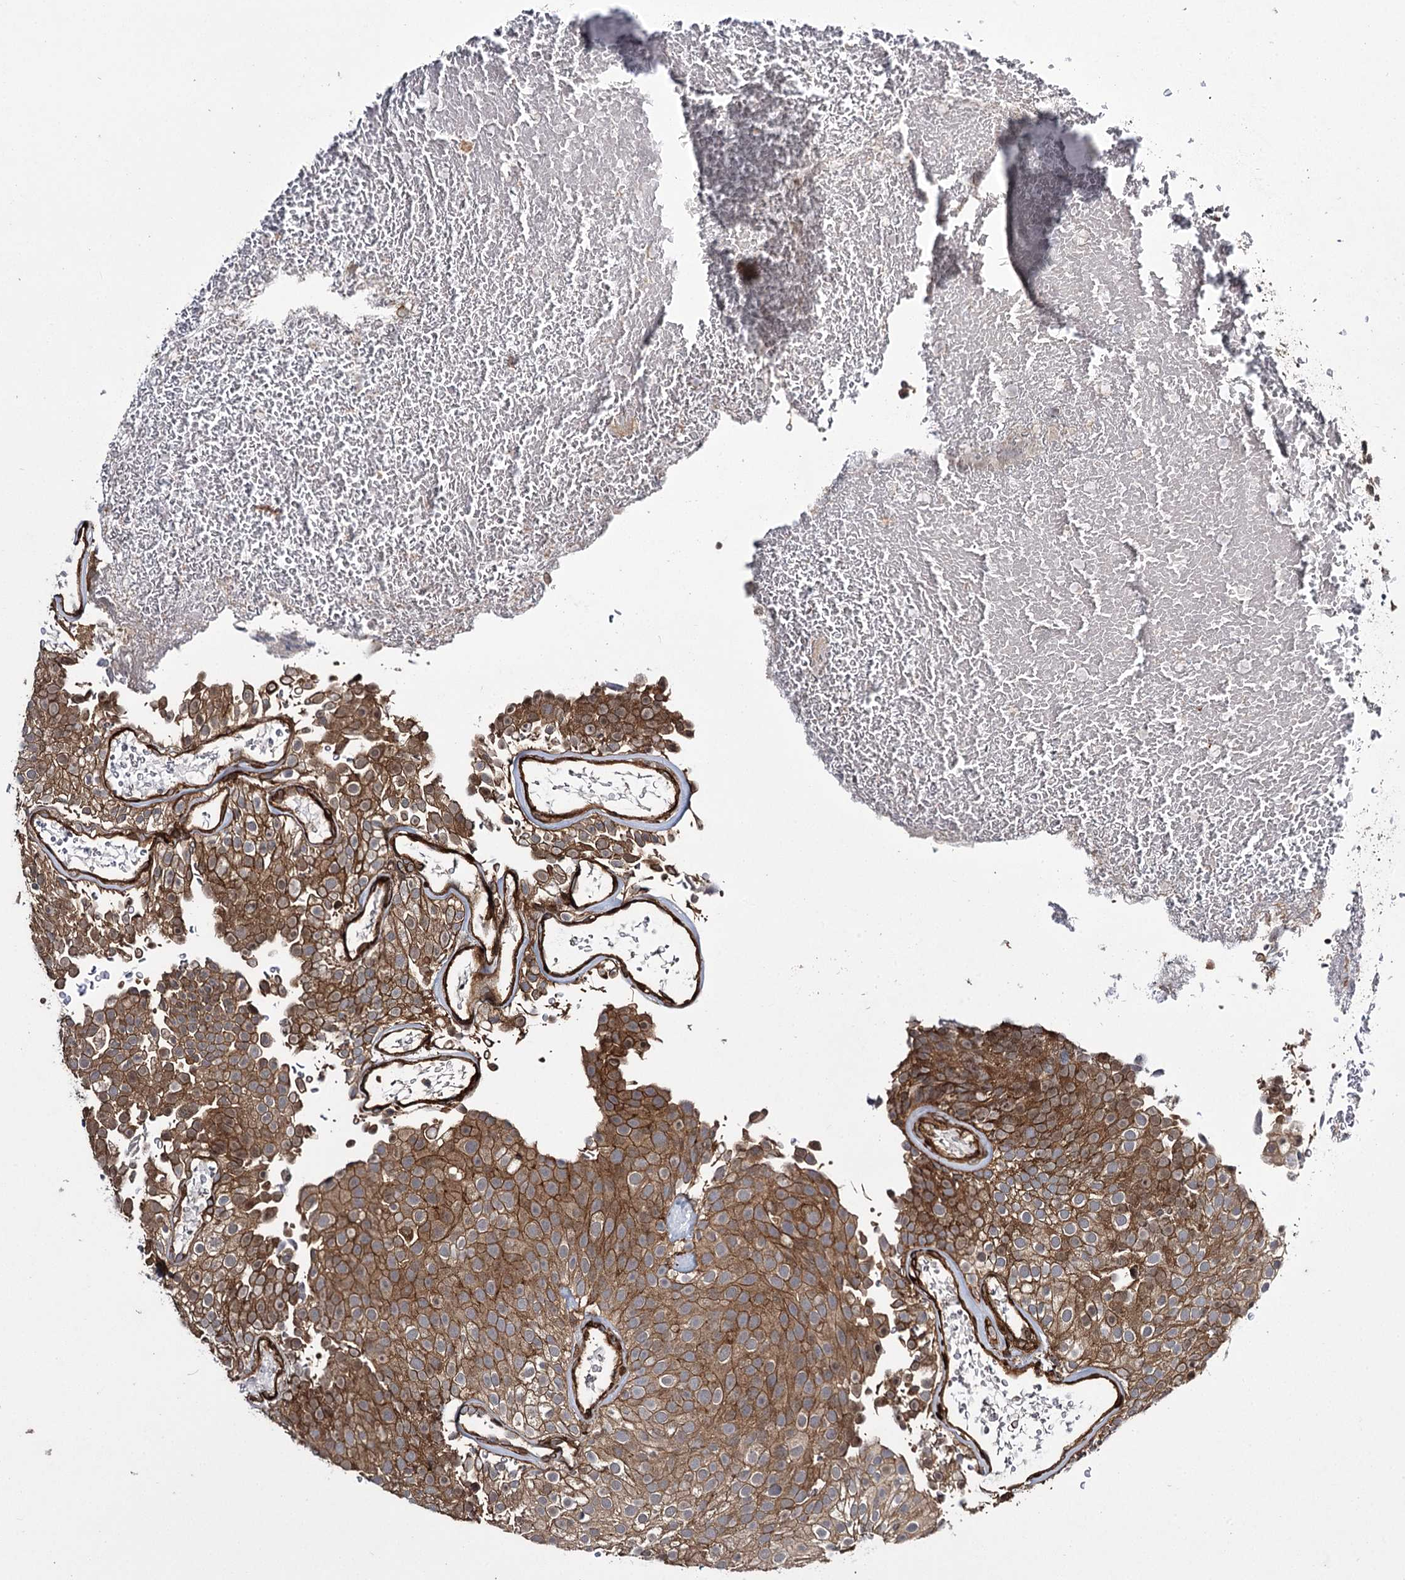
{"staining": {"intensity": "moderate", "quantity": ">75%", "location": "cytoplasmic/membranous"}, "tissue": "urothelial cancer", "cell_type": "Tumor cells", "image_type": "cancer", "snomed": [{"axis": "morphology", "description": "Urothelial carcinoma, Low grade"}, {"axis": "topography", "description": "Urinary bladder"}], "caption": "Low-grade urothelial carcinoma tissue demonstrates moderate cytoplasmic/membranous positivity in about >75% of tumor cells, visualized by immunohistochemistry. Nuclei are stained in blue.", "gene": "MYO1C", "patient": {"sex": "male", "age": 78}}